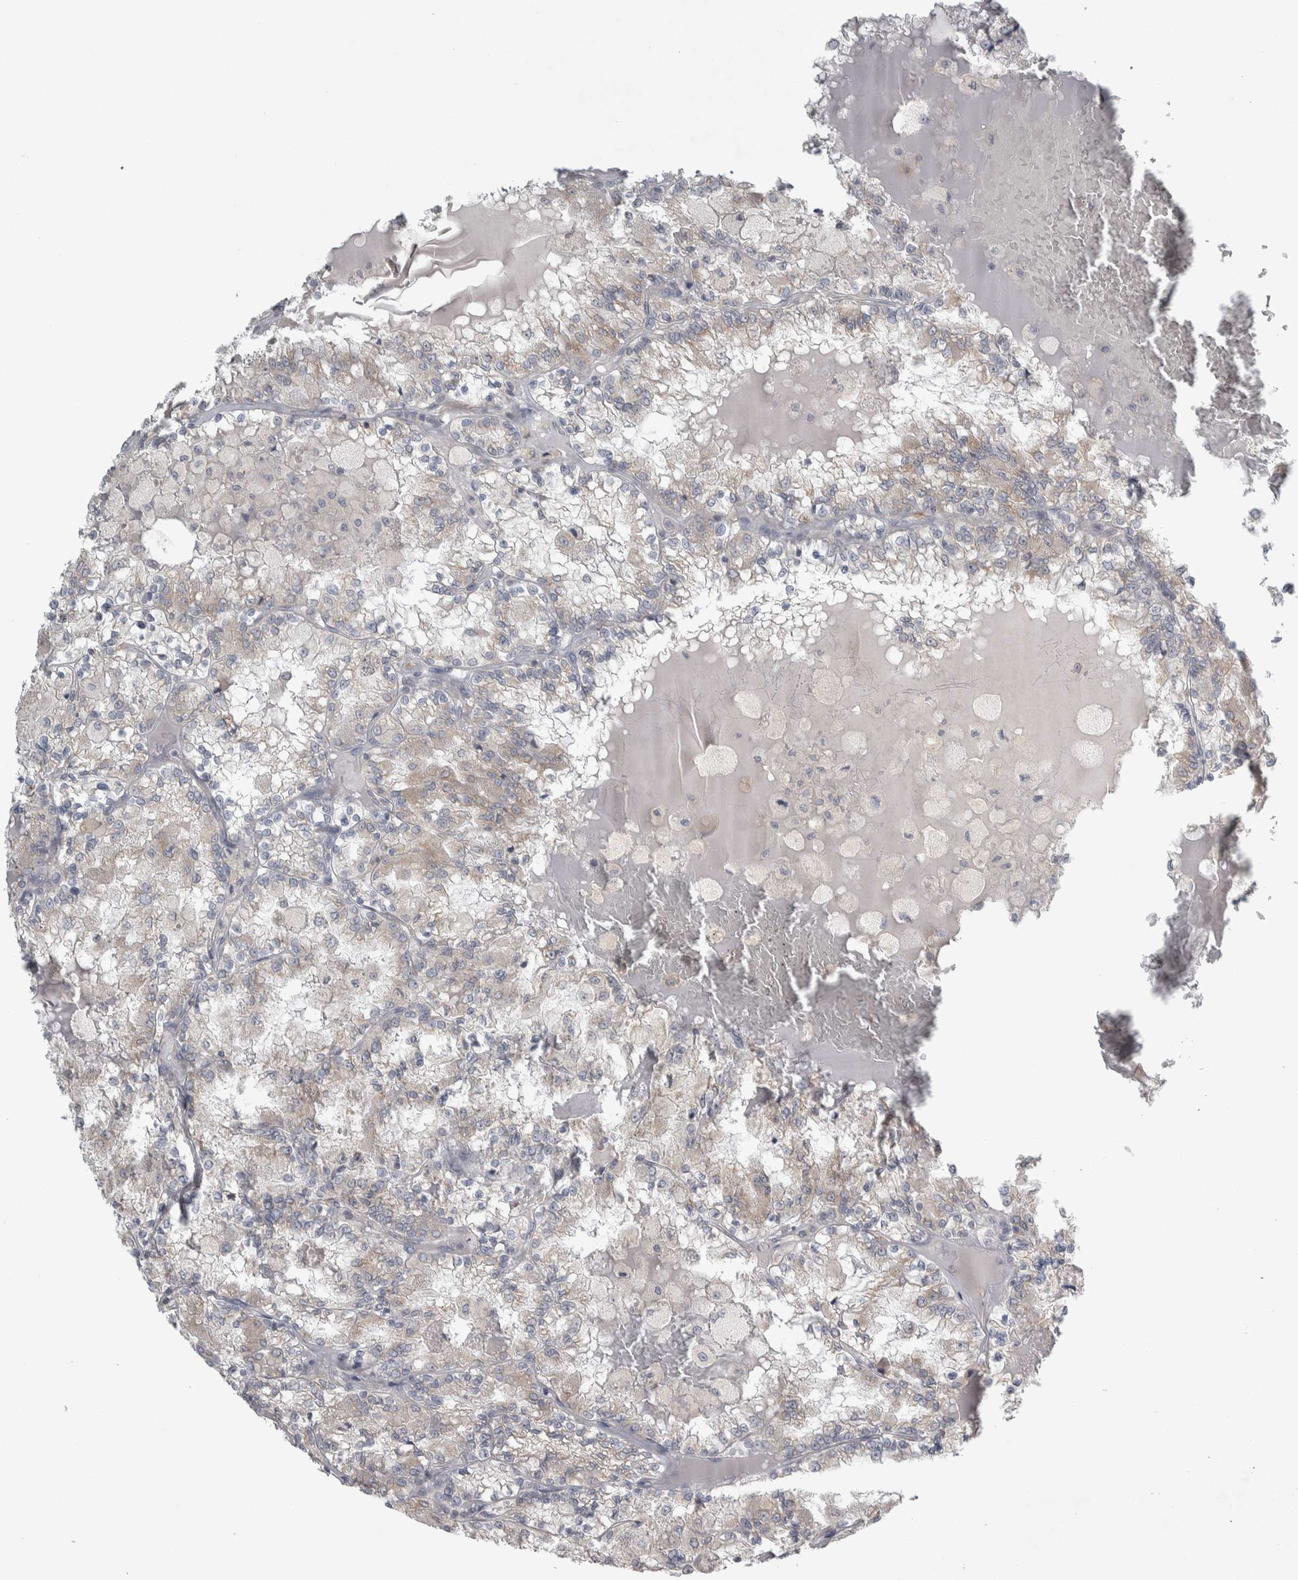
{"staining": {"intensity": "weak", "quantity": "<25%", "location": "cytoplasmic/membranous"}, "tissue": "renal cancer", "cell_type": "Tumor cells", "image_type": "cancer", "snomed": [{"axis": "morphology", "description": "Adenocarcinoma, NOS"}, {"axis": "topography", "description": "Kidney"}], "caption": "This is an immunohistochemistry histopathology image of renal adenocarcinoma. There is no positivity in tumor cells.", "gene": "SIGMAR1", "patient": {"sex": "female", "age": 56}}